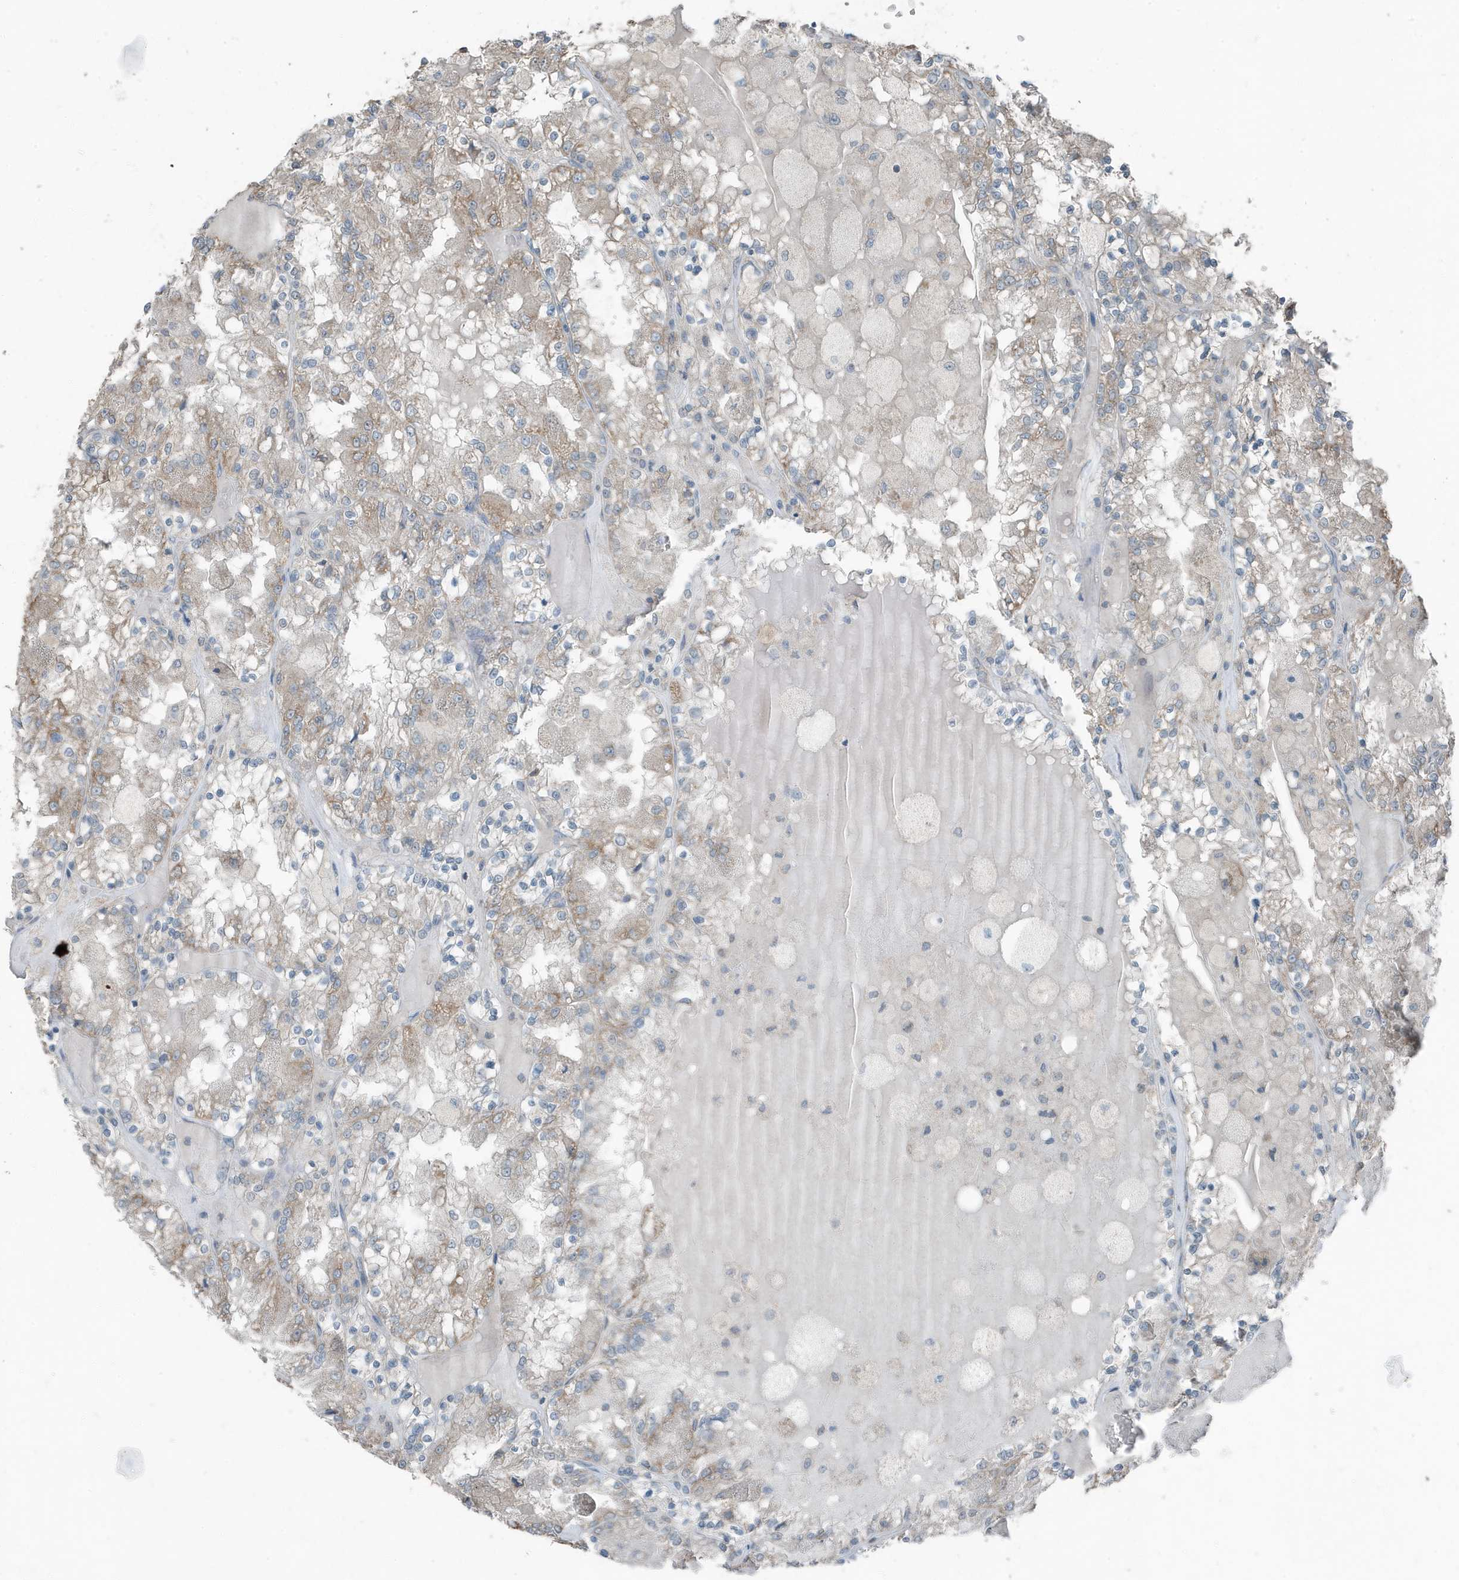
{"staining": {"intensity": "weak", "quantity": "25%-75%", "location": "cytoplasmic/membranous"}, "tissue": "renal cancer", "cell_type": "Tumor cells", "image_type": "cancer", "snomed": [{"axis": "morphology", "description": "Adenocarcinoma, NOS"}, {"axis": "topography", "description": "Kidney"}], "caption": "Protein staining of adenocarcinoma (renal) tissue shows weak cytoplasmic/membranous staining in about 25%-75% of tumor cells. (Brightfield microscopy of DAB IHC at high magnification).", "gene": "MT-CYB", "patient": {"sex": "female", "age": 56}}